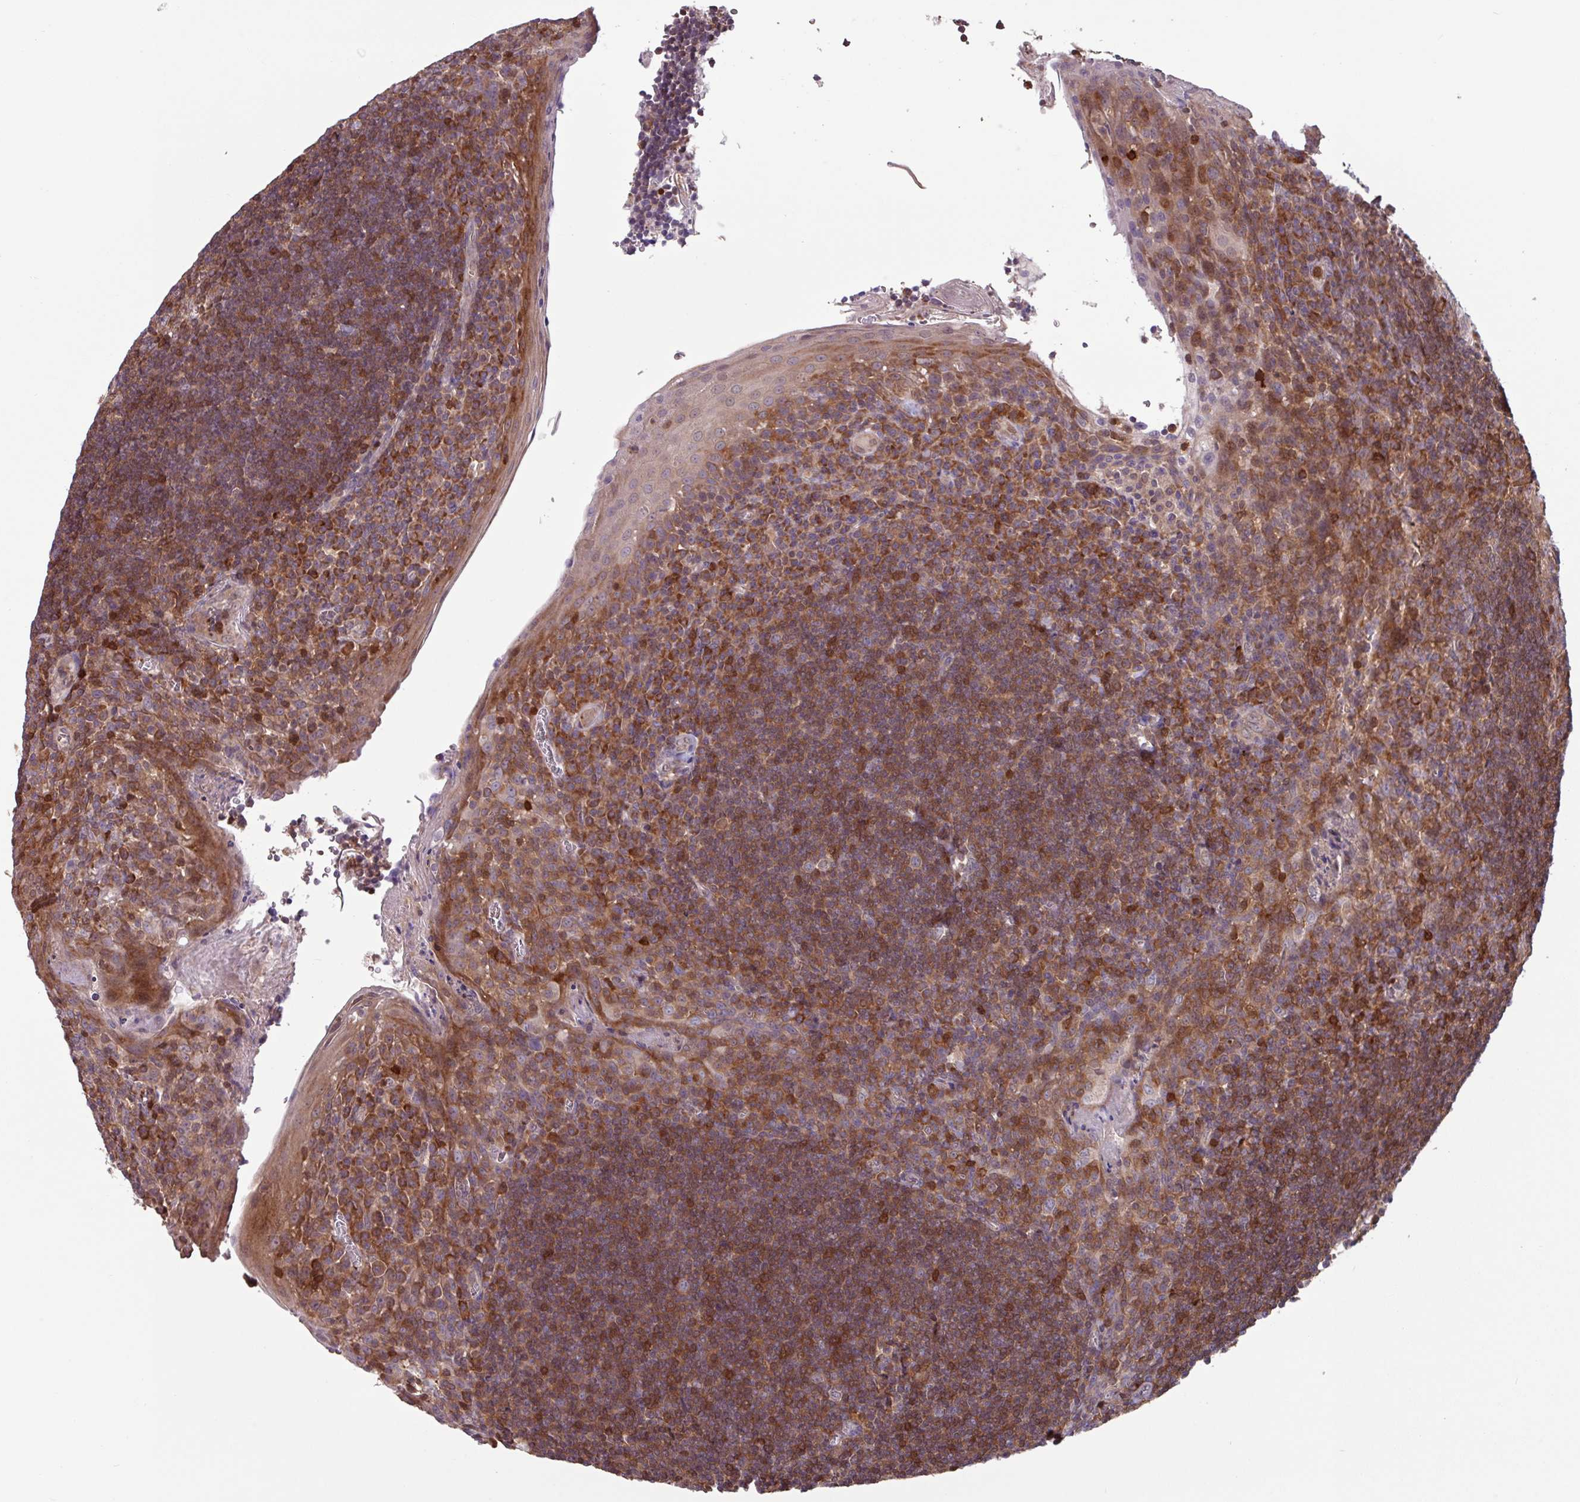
{"staining": {"intensity": "weak", "quantity": "<25%", "location": "cytoplasmic/membranous"}, "tissue": "tonsil", "cell_type": "Germinal center cells", "image_type": "normal", "snomed": [{"axis": "morphology", "description": "Normal tissue, NOS"}, {"axis": "topography", "description": "Tonsil"}], "caption": "There is no significant positivity in germinal center cells of tonsil. (Brightfield microscopy of DAB (3,3'-diaminobenzidine) immunohistochemistry (IHC) at high magnification).", "gene": "SEC61G", "patient": {"sex": "male", "age": 27}}